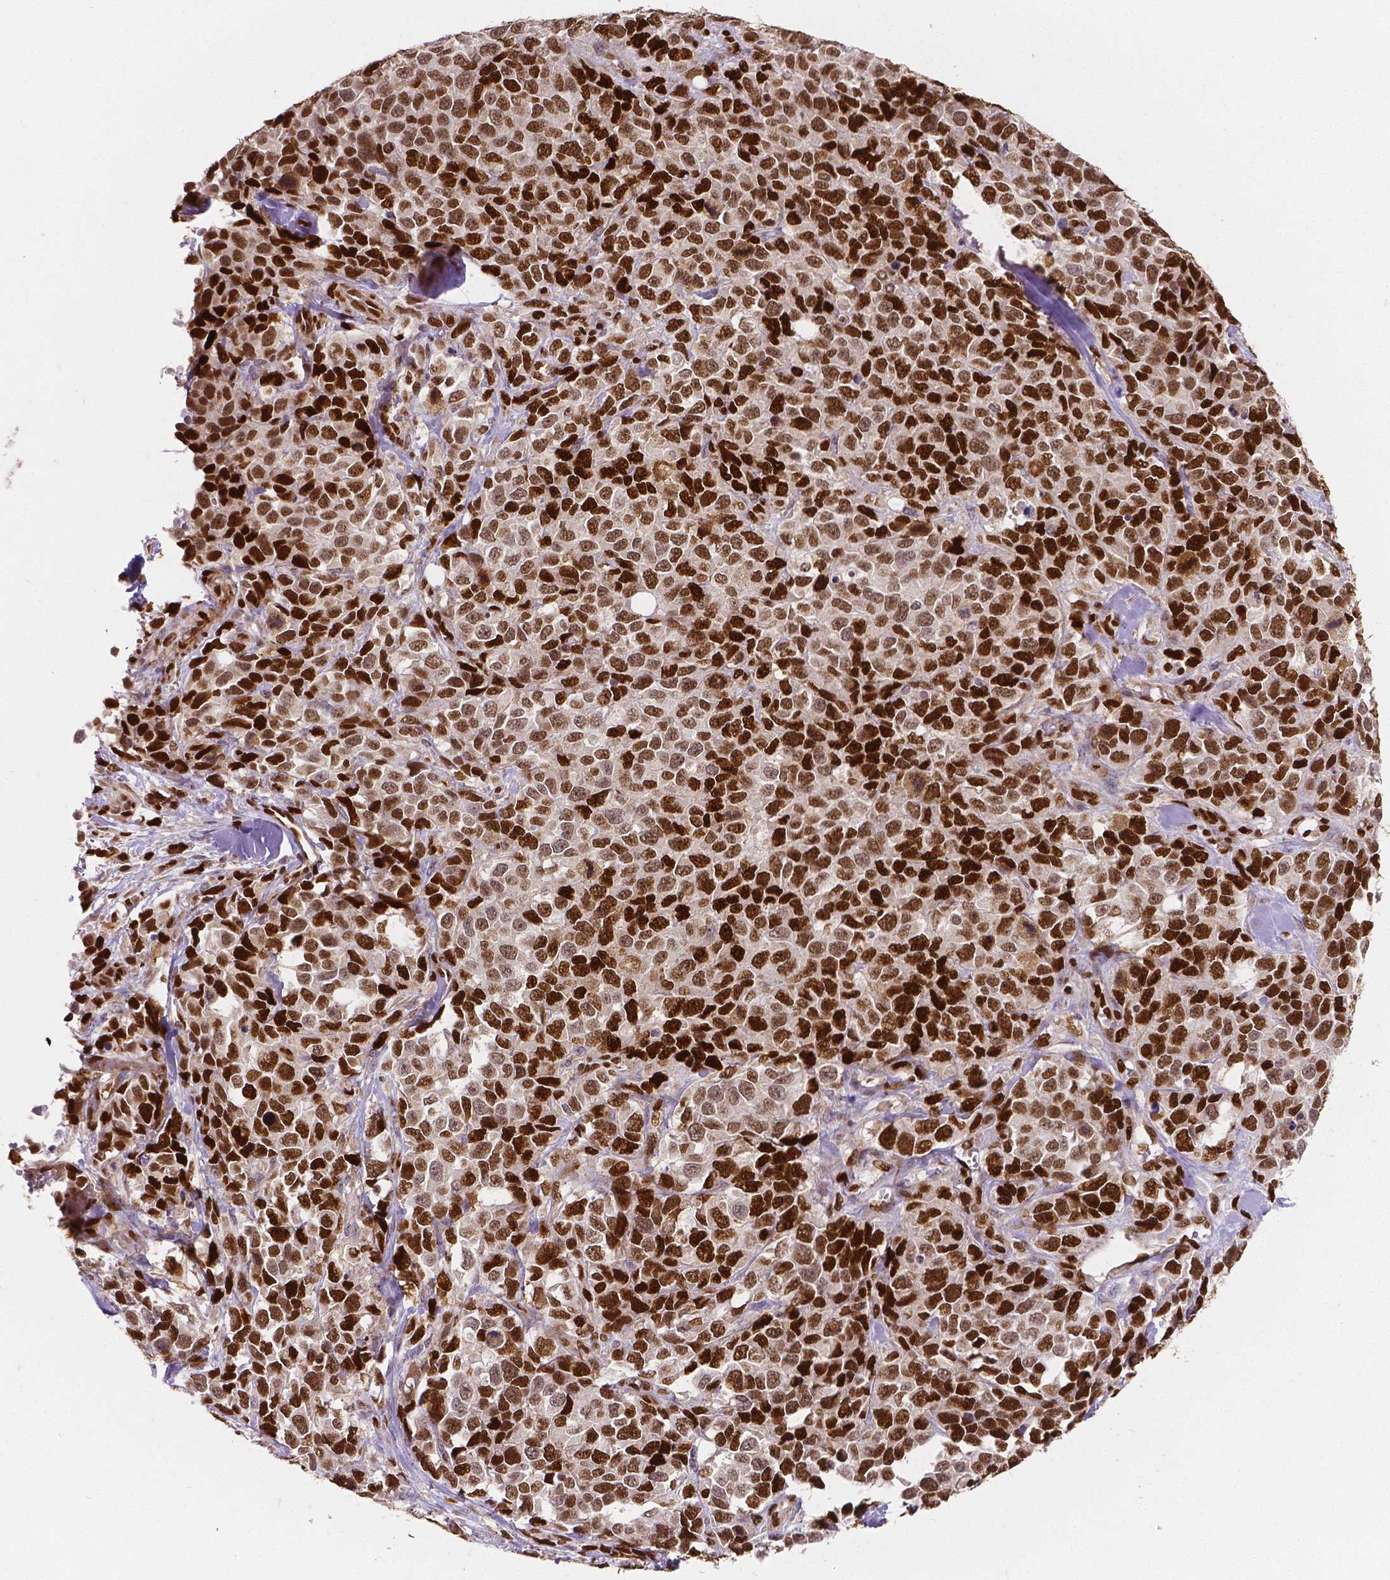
{"staining": {"intensity": "strong", "quantity": ">75%", "location": "nuclear"}, "tissue": "melanoma", "cell_type": "Tumor cells", "image_type": "cancer", "snomed": [{"axis": "morphology", "description": "Malignant melanoma, Metastatic site"}, {"axis": "topography", "description": "Skin"}], "caption": "This is a photomicrograph of immunohistochemistry (IHC) staining of malignant melanoma (metastatic site), which shows strong expression in the nuclear of tumor cells.", "gene": "MEF2C", "patient": {"sex": "male", "age": 84}}